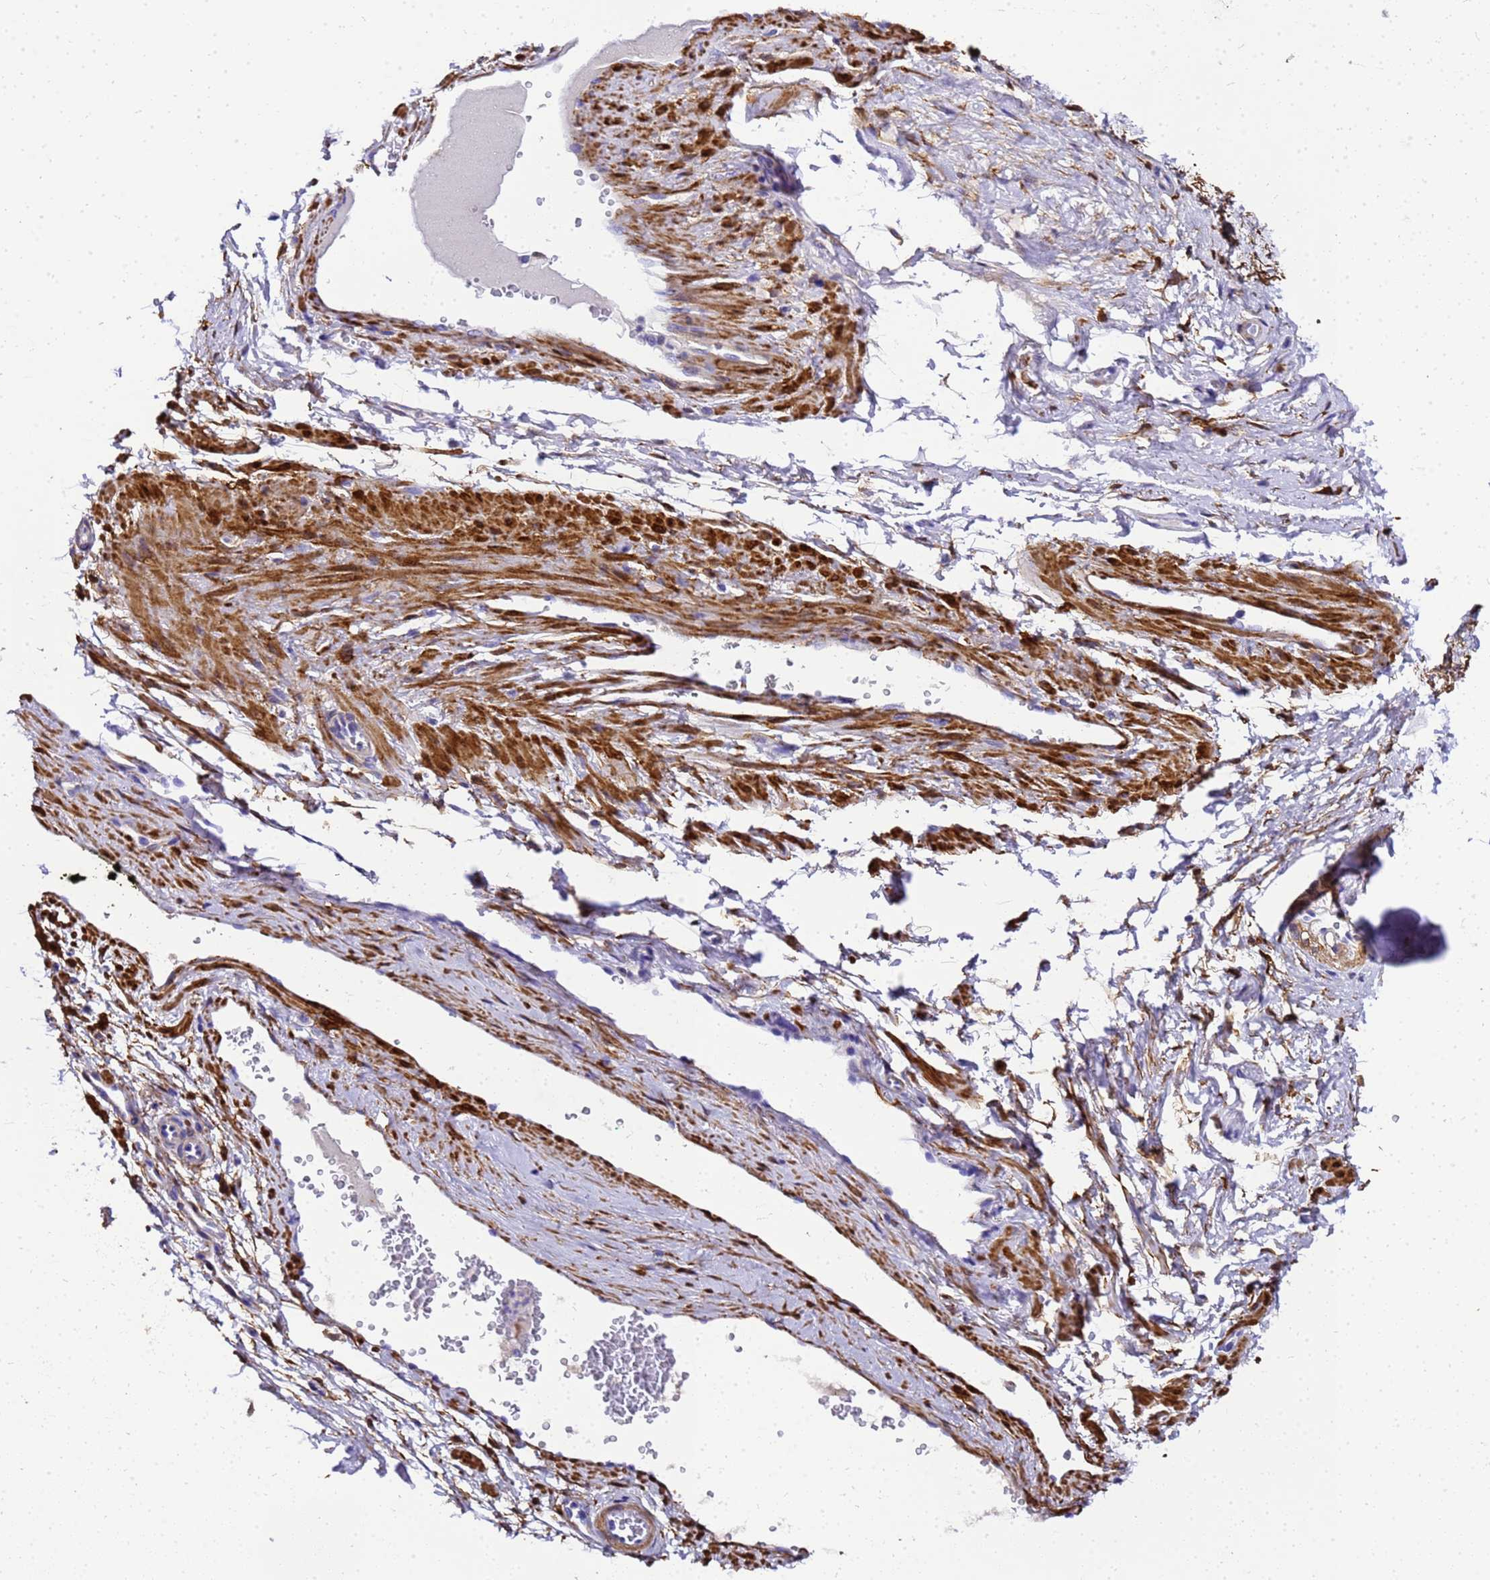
{"staining": {"intensity": "moderate", "quantity": ">75%", "location": "cytoplasmic/membranous"}, "tissue": "soft tissue", "cell_type": "Fibroblasts", "image_type": "normal", "snomed": [{"axis": "morphology", "description": "Normal tissue, NOS"}, {"axis": "morphology", "description": "Adenocarcinoma, Low grade"}, {"axis": "topography", "description": "Prostate"}, {"axis": "topography", "description": "Peripheral nerve tissue"}], "caption": "Immunohistochemical staining of unremarkable human soft tissue demonstrates moderate cytoplasmic/membranous protein staining in approximately >75% of fibroblasts.", "gene": "HSPB6", "patient": {"sex": "male", "age": 63}}